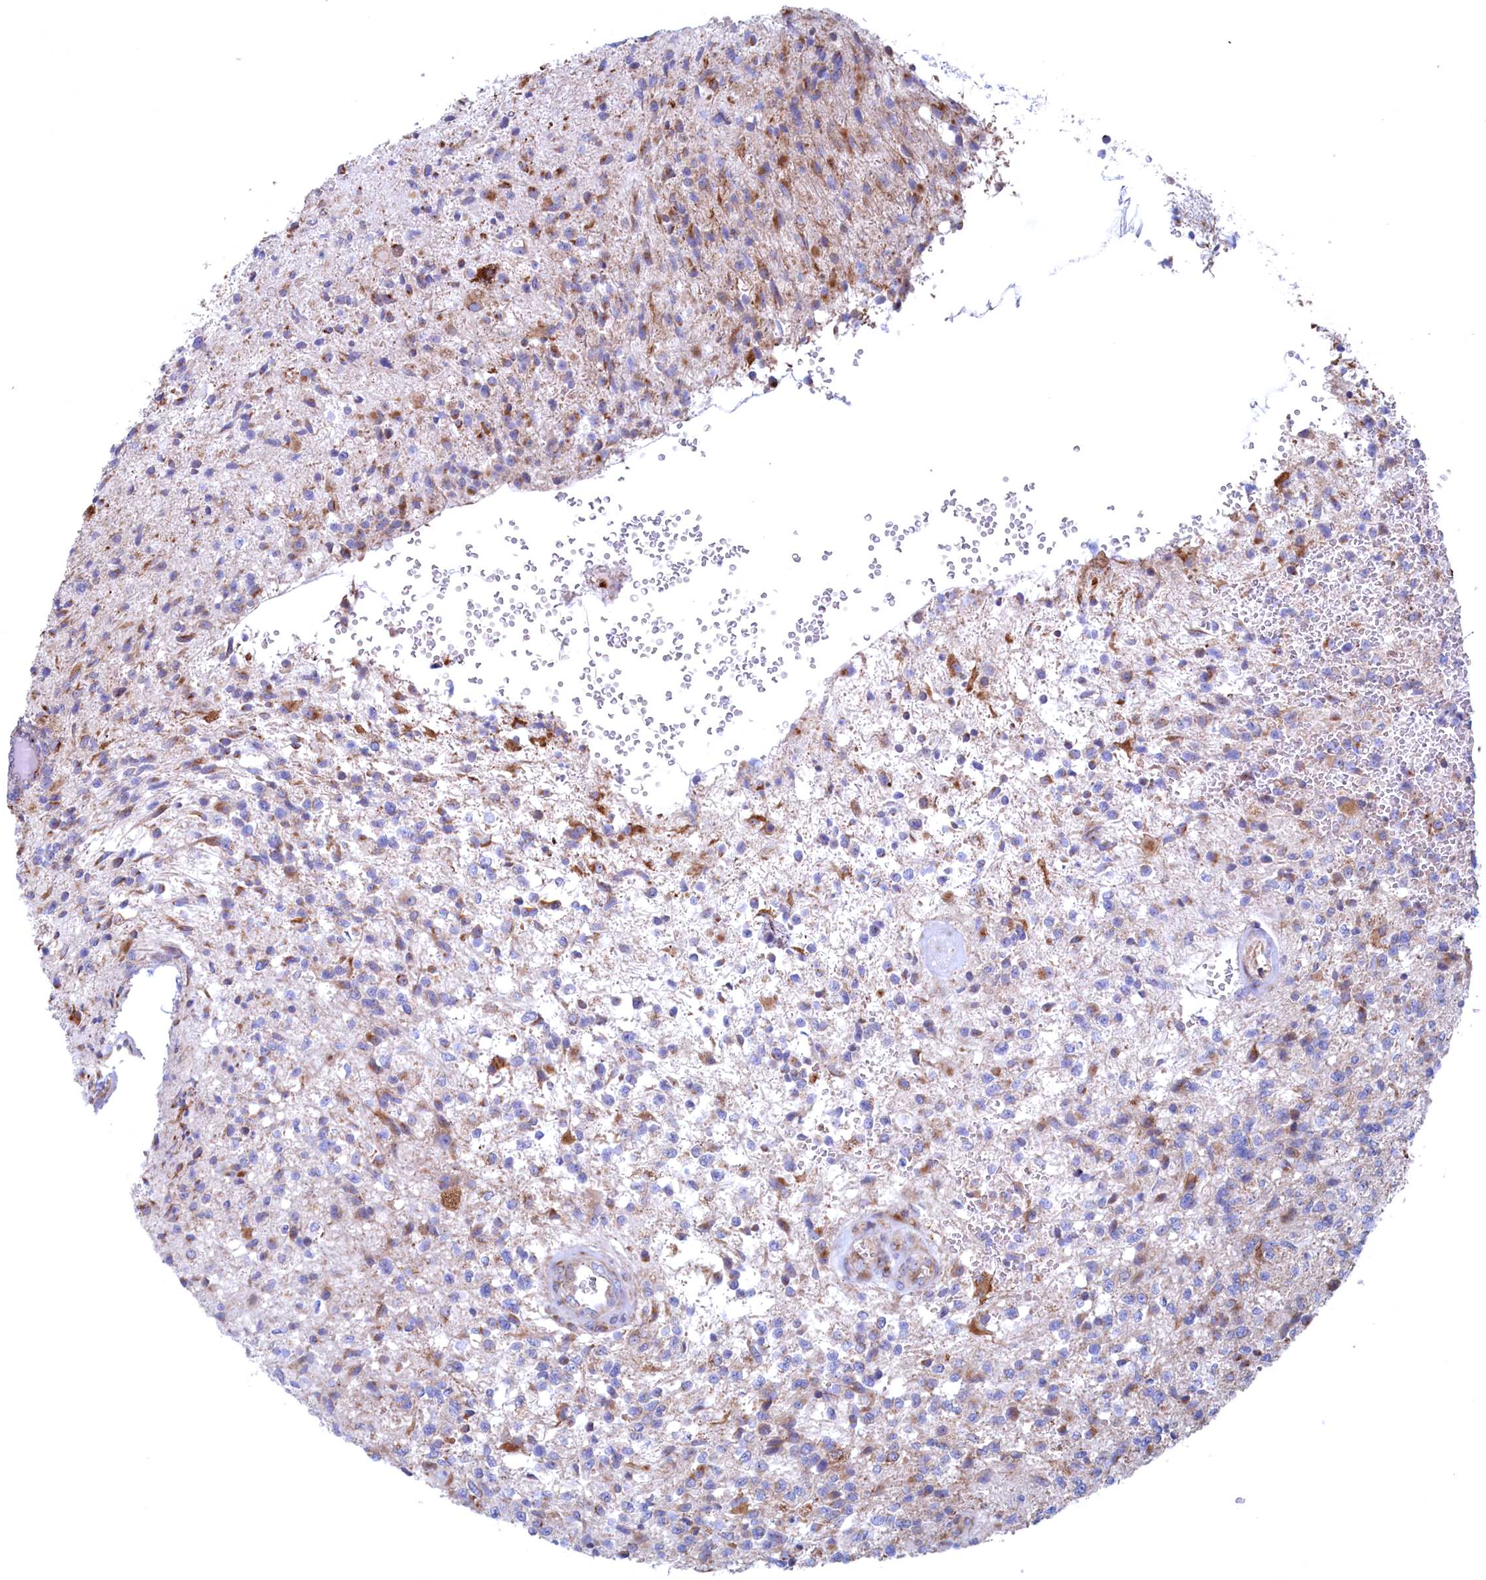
{"staining": {"intensity": "moderate", "quantity": "<25%", "location": "cytoplasmic/membranous"}, "tissue": "glioma", "cell_type": "Tumor cells", "image_type": "cancer", "snomed": [{"axis": "morphology", "description": "Glioma, malignant, High grade"}, {"axis": "topography", "description": "Brain"}], "caption": "Protein expression analysis of glioma exhibits moderate cytoplasmic/membranous staining in about <25% of tumor cells. Using DAB (3,3'-diaminobenzidine) (brown) and hematoxylin (blue) stains, captured at high magnification using brightfield microscopy.", "gene": "MTFMT", "patient": {"sex": "male", "age": 56}}